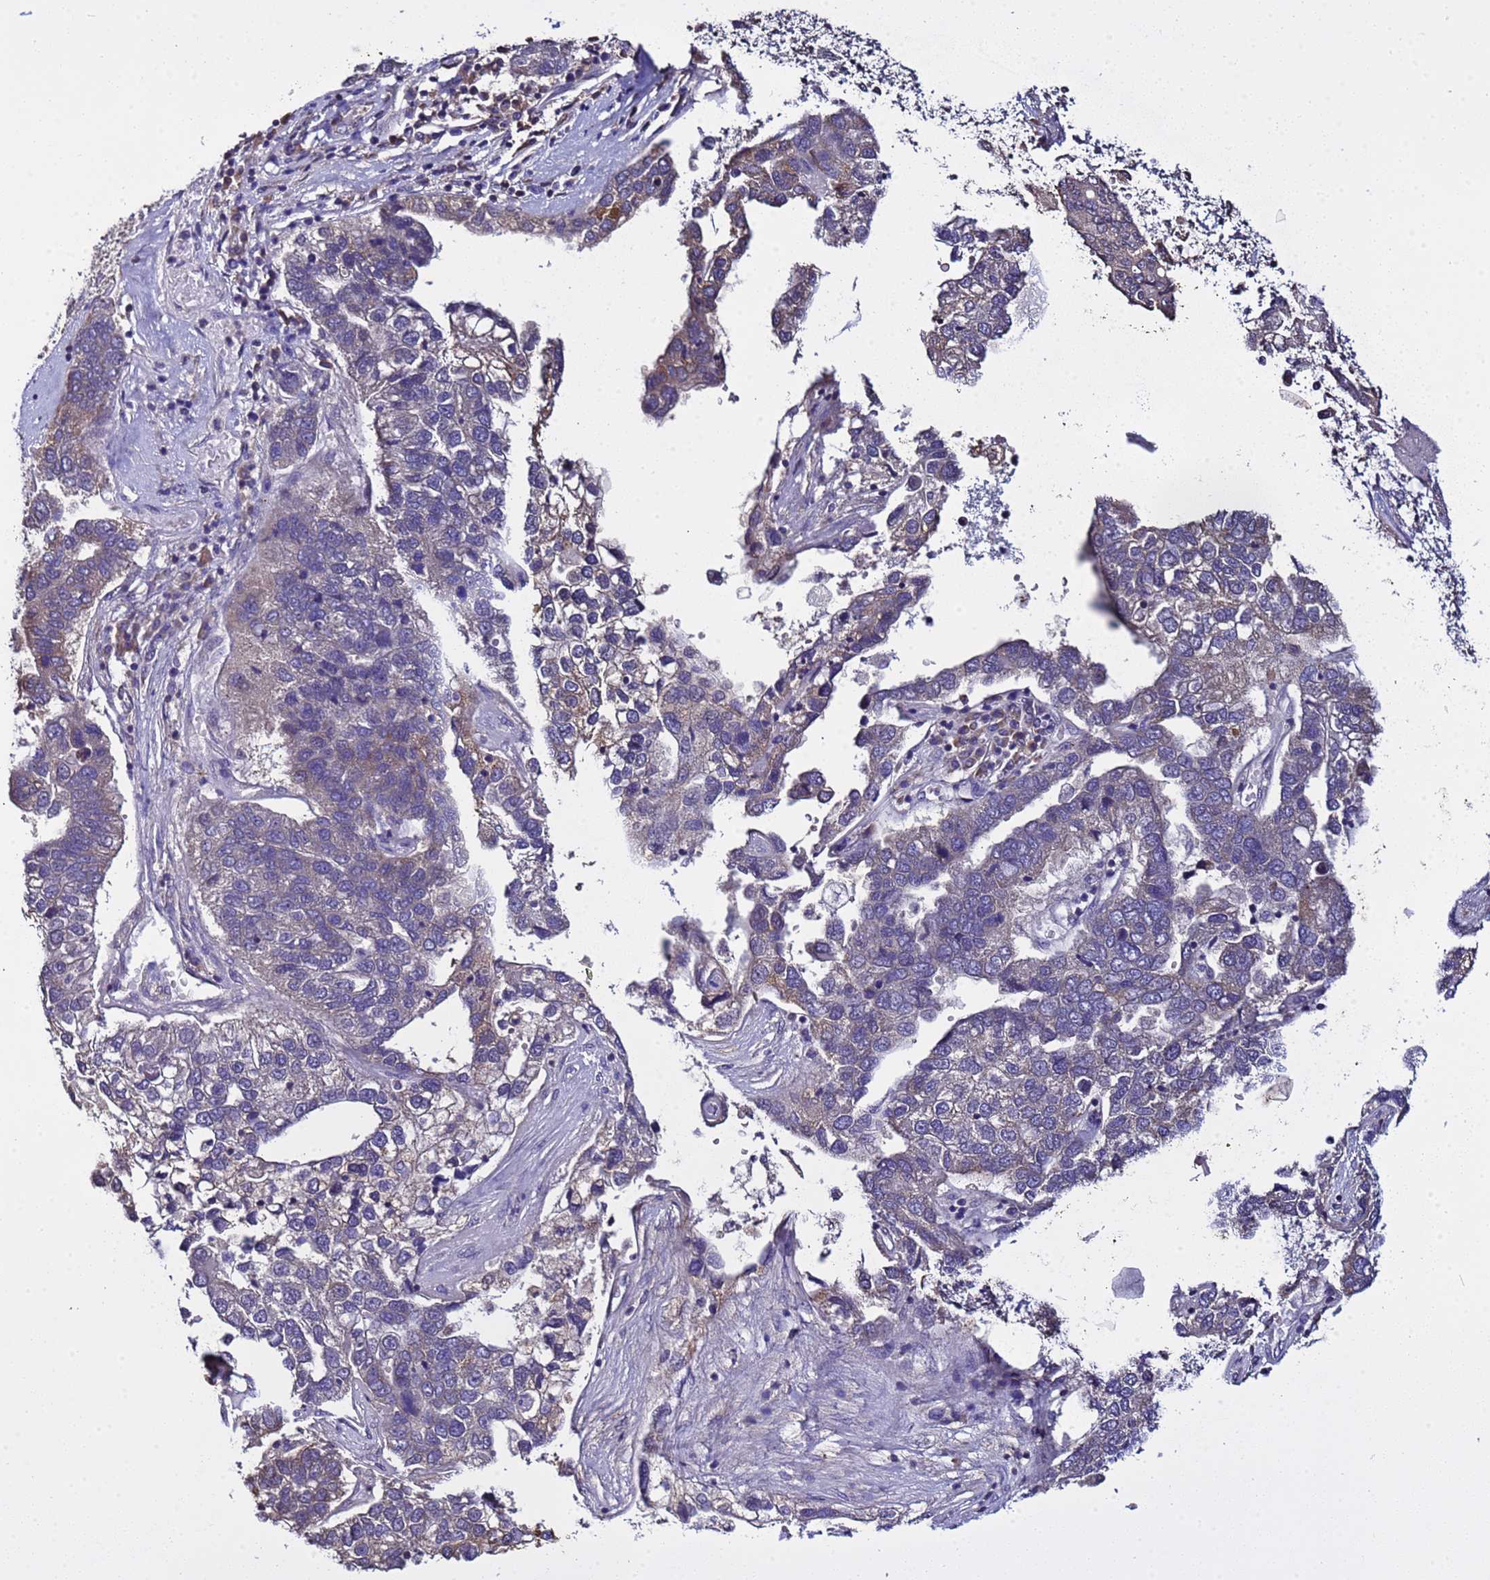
{"staining": {"intensity": "weak", "quantity": "<25%", "location": "cytoplasmic/membranous"}, "tissue": "pancreatic cancer", "cell_type": "Tumor cells", "image_type": "cancer", "snomed": [{"axis": "morphology", "description": "Adenocarcinoma, NOS"}, {"axis": "topography", "description": "Pancreas"}], "caption": "An immunohistochemistry image of adenocarcinoma (pancreatic) is shown. There is no staining in tumor cells of adenocarcinoma (pancreatic).", "gene": "ELMOD2", "patient": {"sex": "female", "age": 61}}